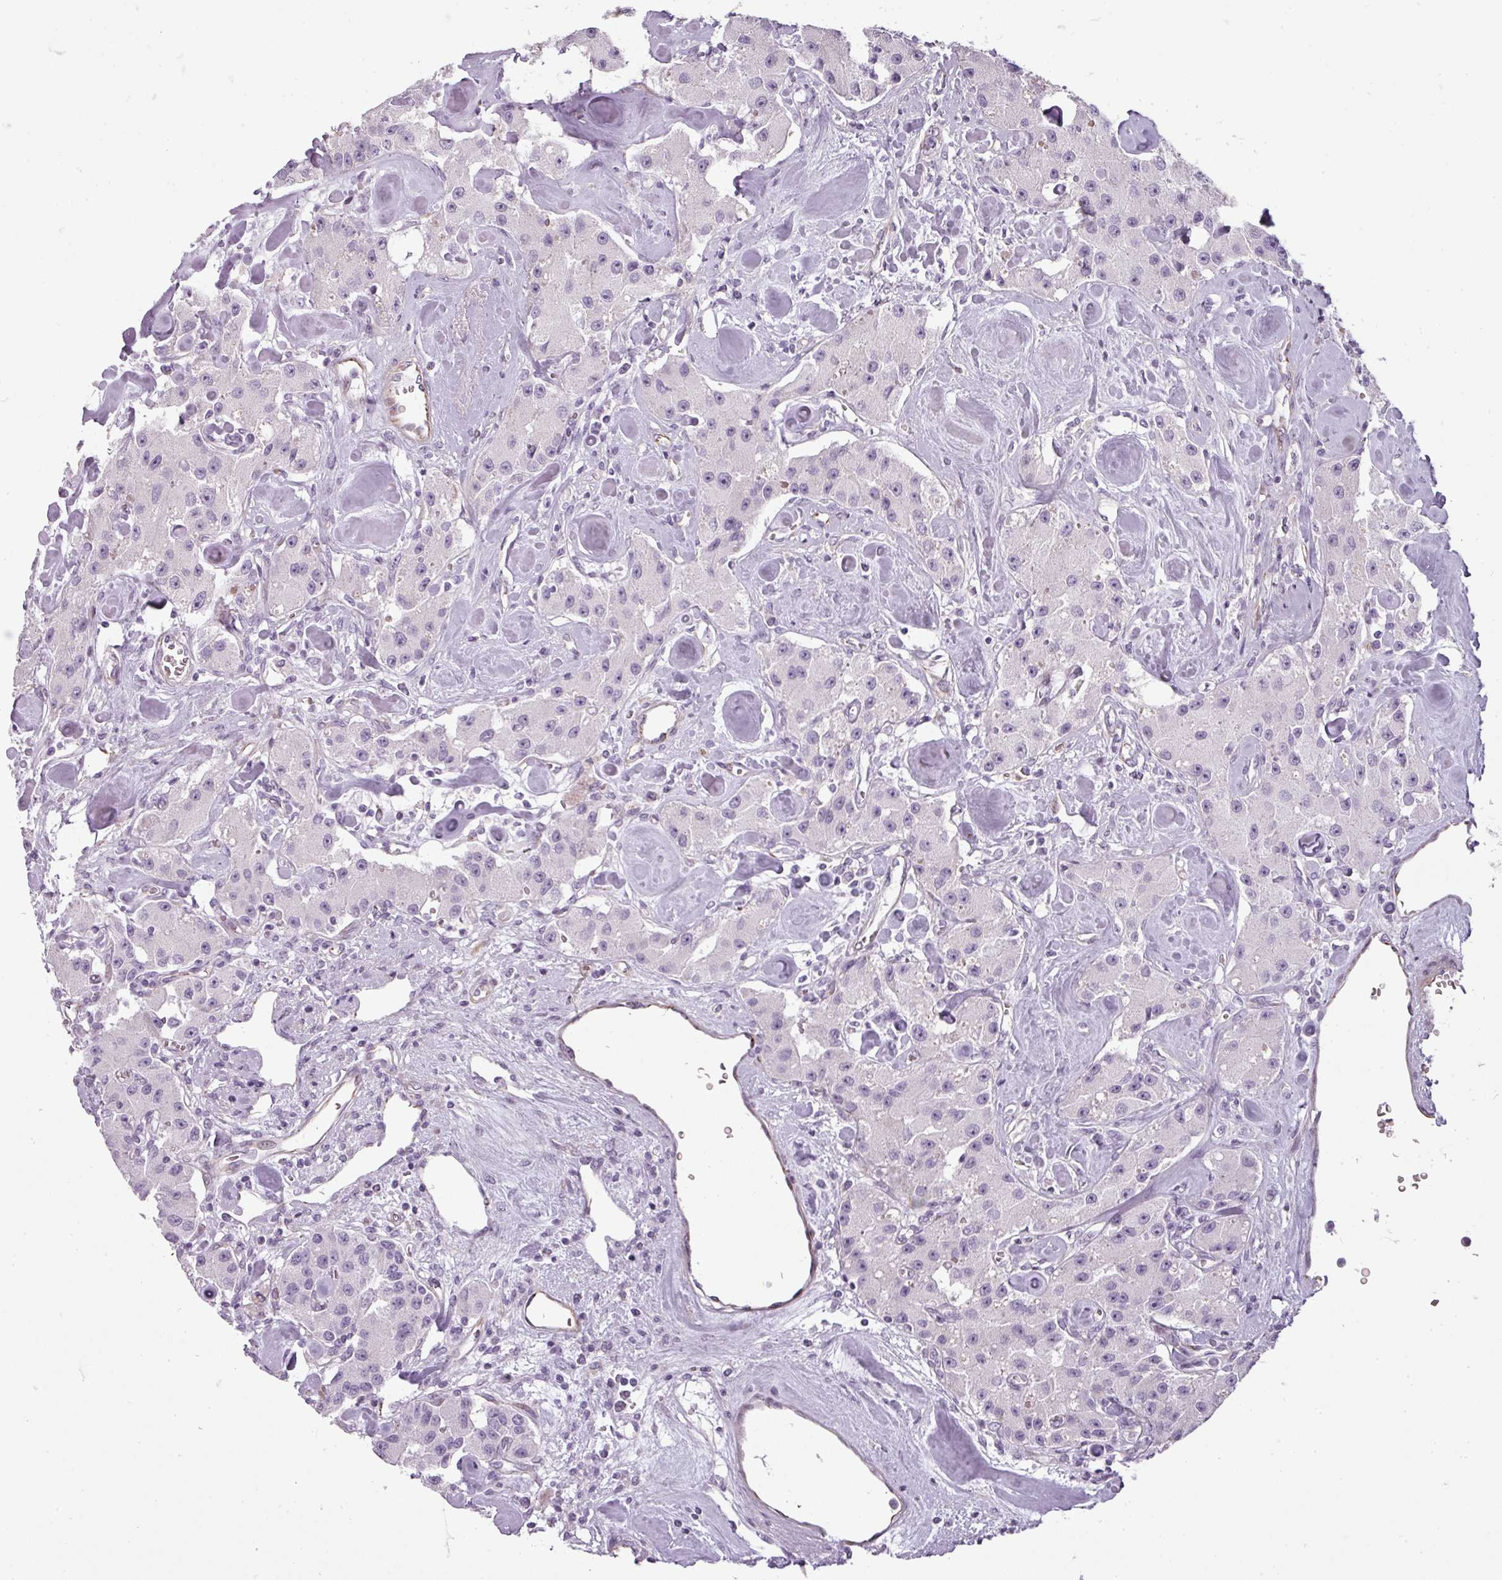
{"staining": {"intensity": "negative", "quantity": "none", "location": "none"}, "tissue": "carcinoid", "cell_type": "Tumor cells", "image_type": "cancer", "snomed": [{"axis": "morphology", "description": "Carcinoid, malignant, NOS"}, {"axis": "topography", "description": "Pancreas"}], "caption": "Immunohistochemical staining of human carcinoid exhibits no significant expression in tumor cells.", "gene": "CHRDL1", "patient": {"sex": "male", "age": 41}}